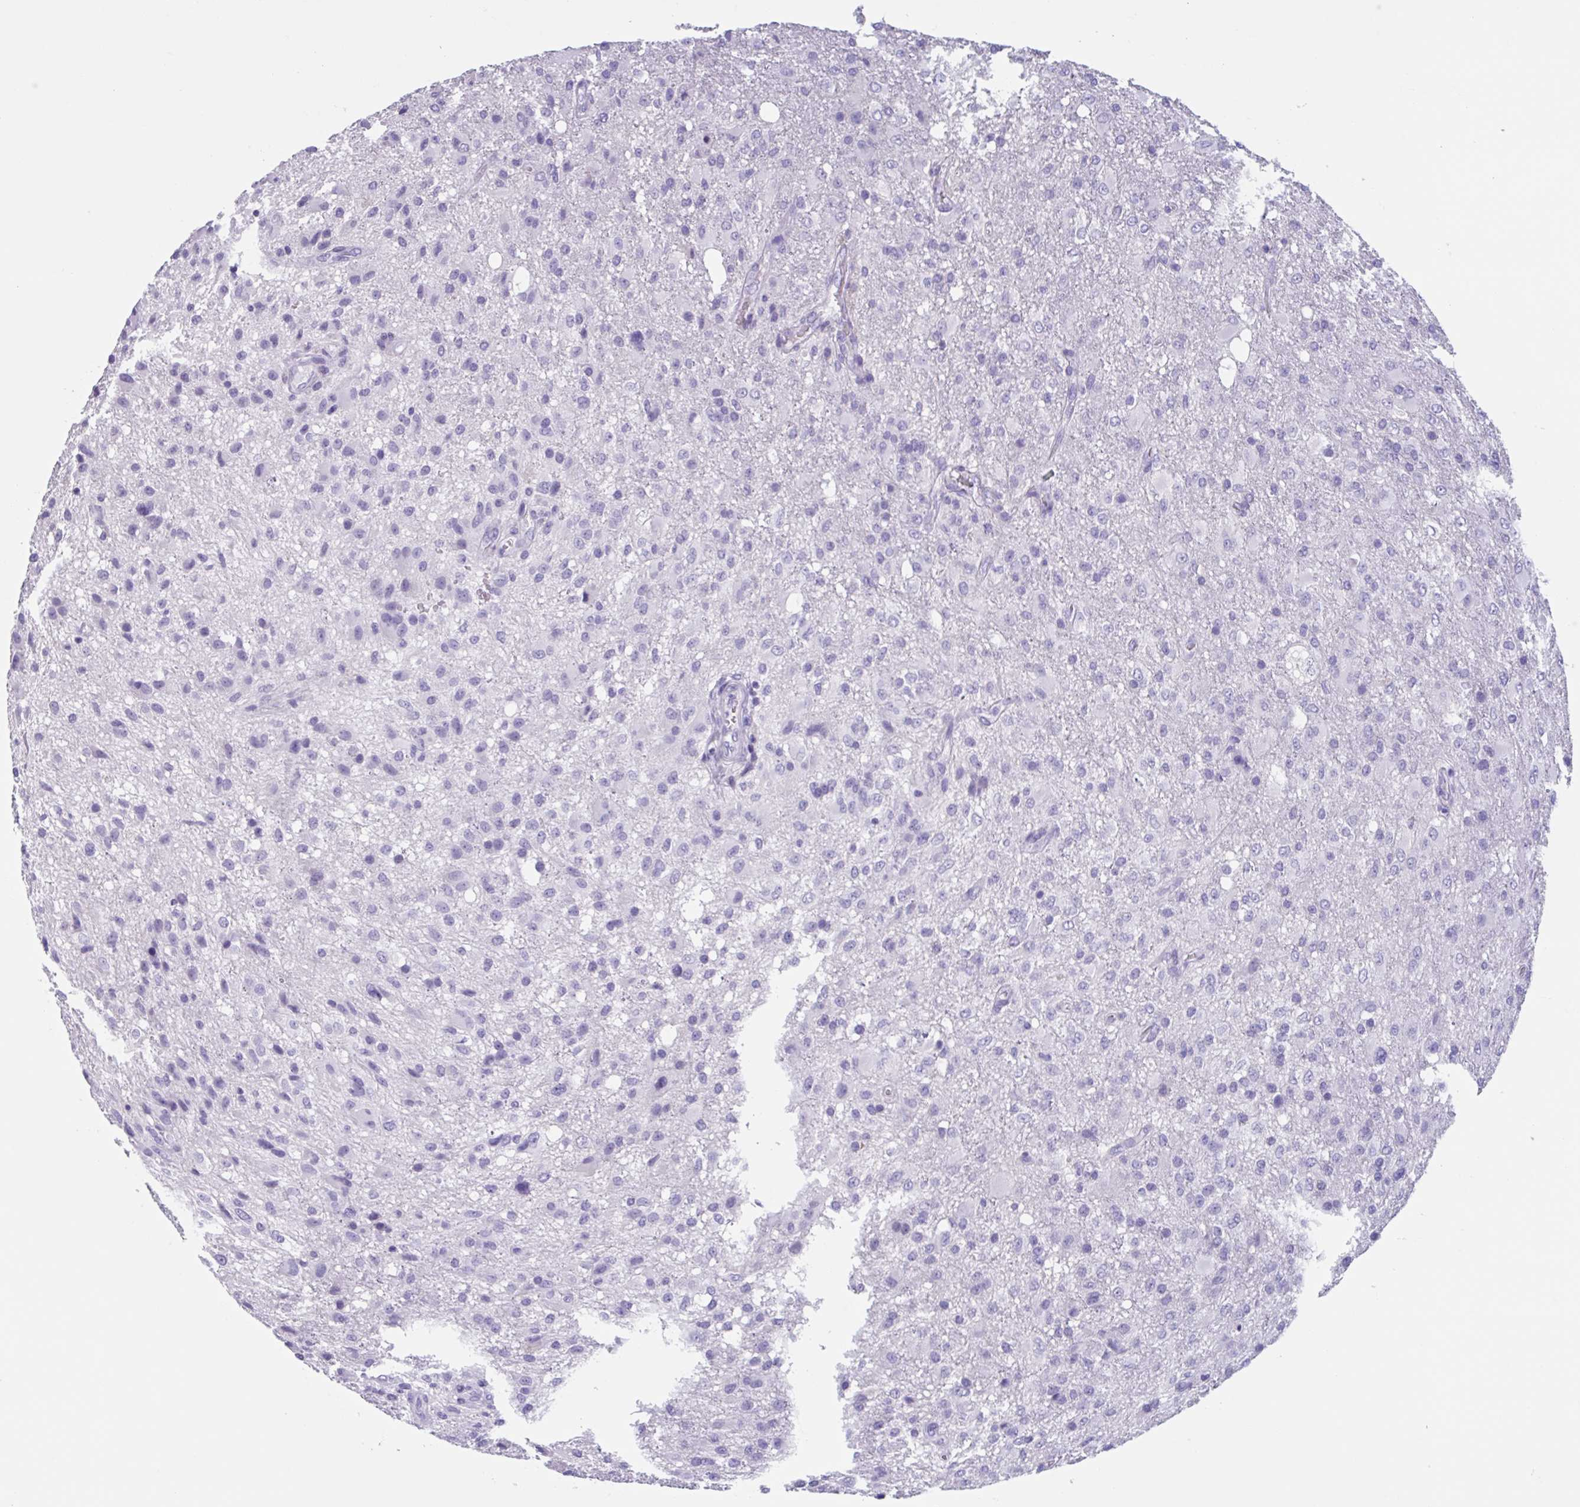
{"staining": {"intensity": "negative", "quantity": "none", "location": "none"}, "tissue": "glioma", "cell_type": "Tumor cells", "image_type": "cancer", "snomed": [{"axis": "morphology", "description": "Glioma, malignant, High grade"}, {"axis": "topography", "description": "Brain"}], "caption": "High magnification brightfield microscopy of glioma stained with DAB (3,3'-diaminobenzidine) (brown) and counterstained with hematoxylin (blue): tumor cells show no significant staining.", "gene": "USP35", "patient": {"sex": "male", "age": 53}}